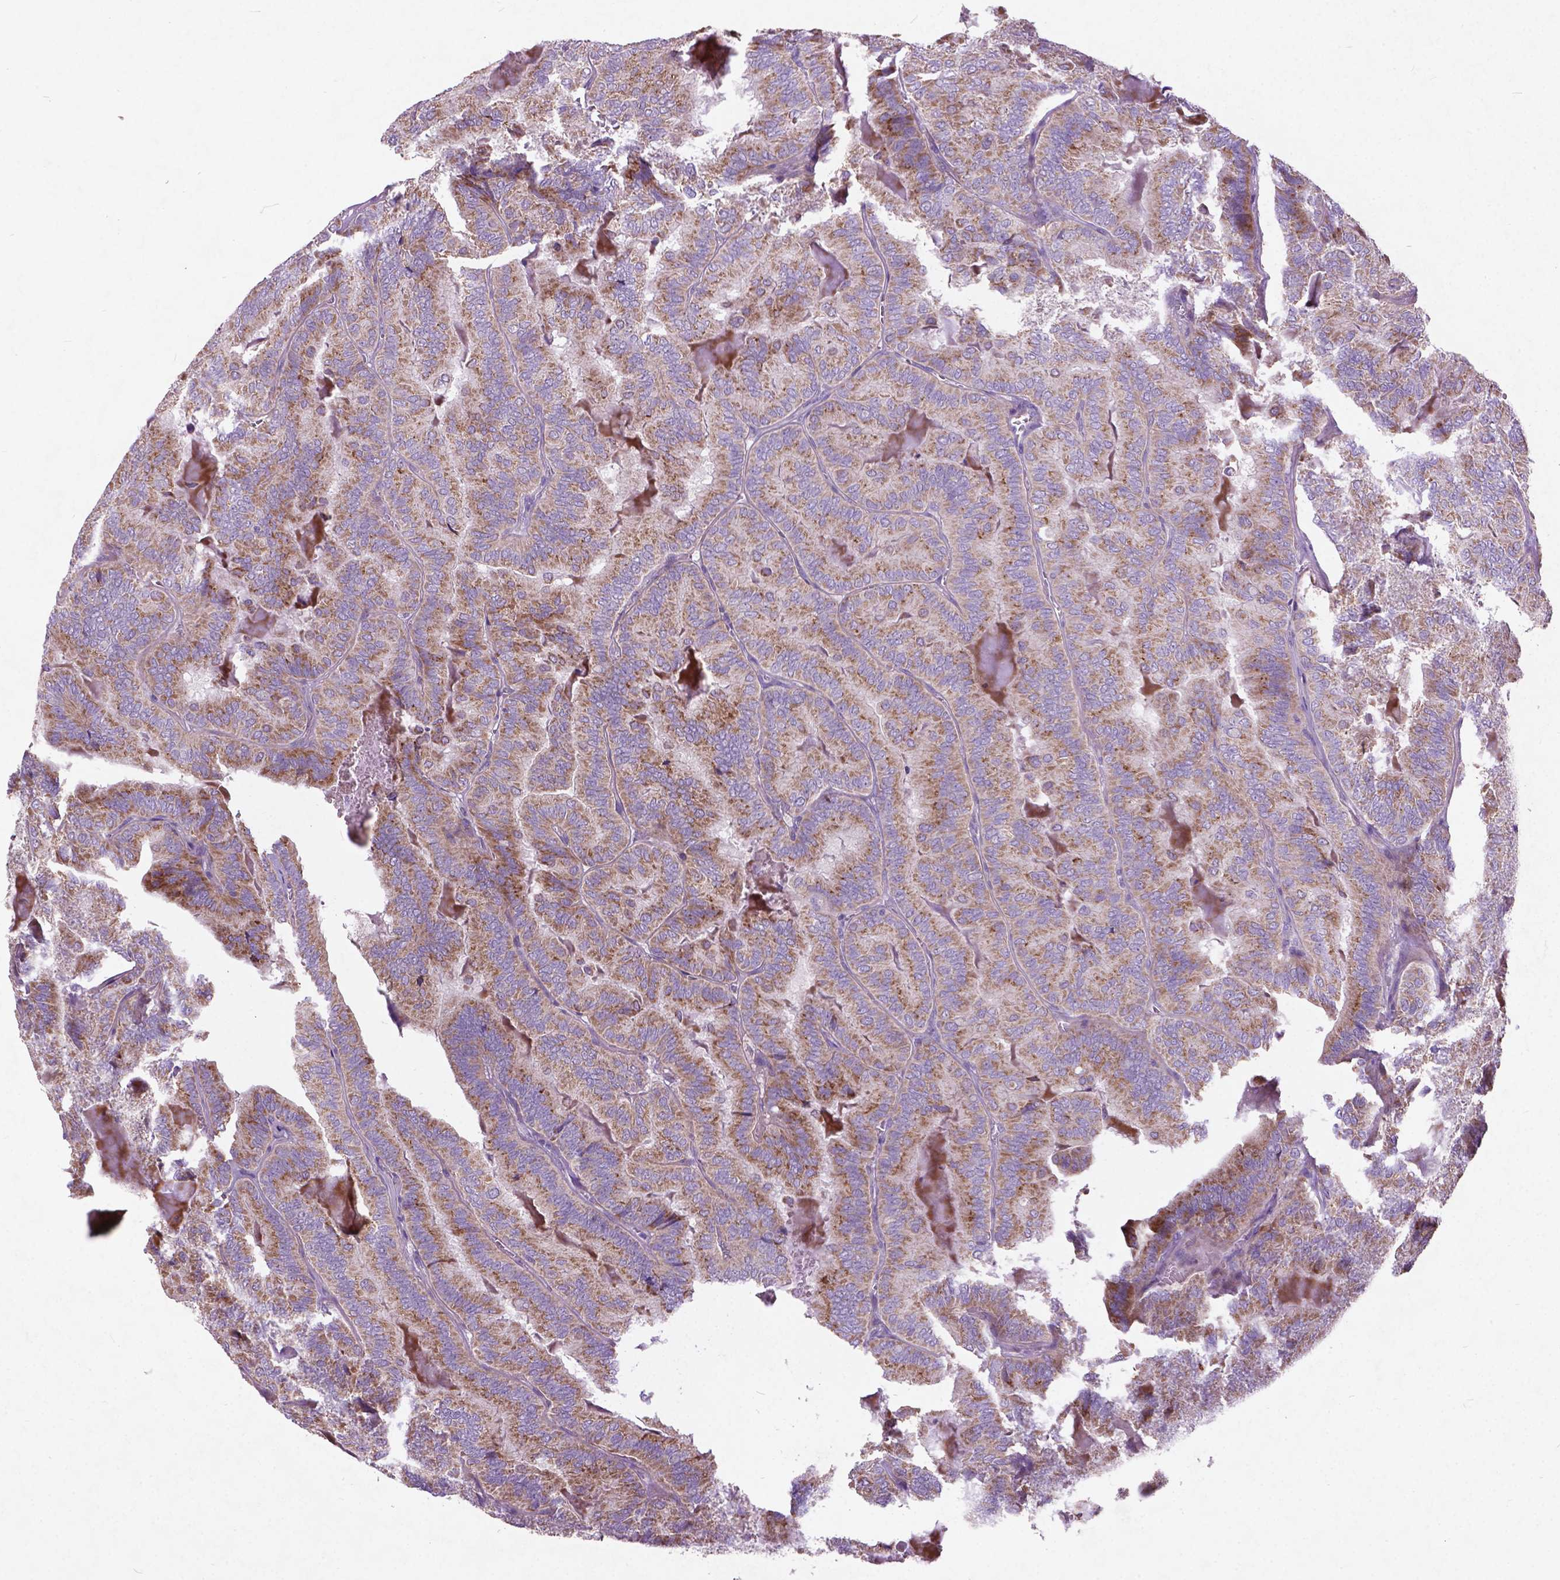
{"staining": {"intensity": "weak", "quantity": ">75%", "location": "cytoplasmic/membranous"}, "tissue": "thyroid cancer", "cell_type": "Tumor cells", "image_type": "cancer", "snomed": [{"axis": "morphology", "description": "Papillary adenocarcinoma, NOS"}, {"axis": "topography", "description": "Thyroid gland"}], "caption": "Thyroid cancer tissue exhibits weak cytoplasmic/membranous staining in approximately >75% of tumor cells, visualized by immunohistochemistry.", "gene": "ATG4D", "patient": {"sex": "female", "age": 75}}